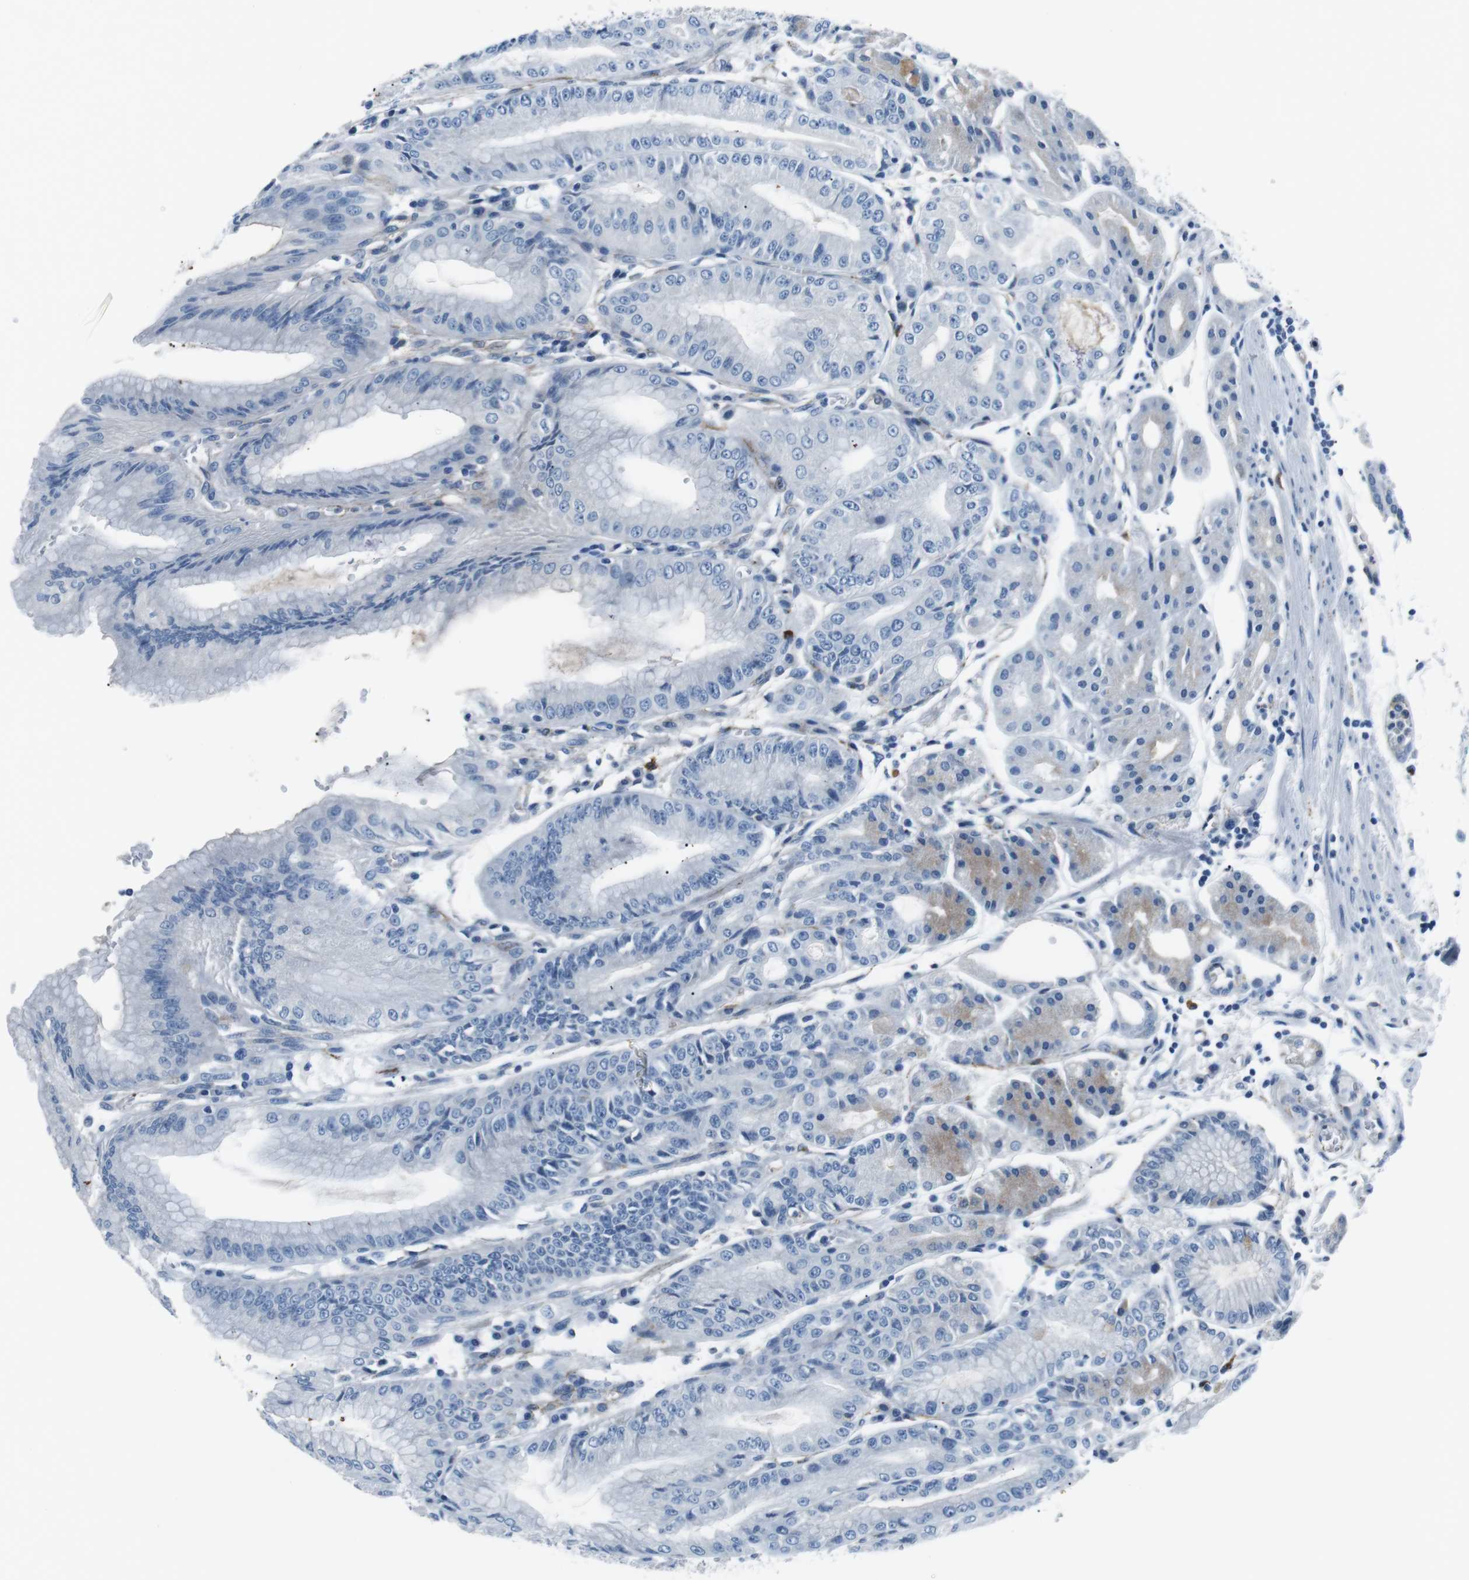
{"staining": {"intensity": "weak", "quantity": "<25%", "location": "cytoplasmic/membranous"}, "tissue": "stomach", "cell_type": "Glandular cells", "image_type": "normal", "snomed": [{"axis": "morphology", "description": "Normal tissue, NOS"}, {"axis": "topography", "description": "Stomach, lower"}], "caption": "Stomach stained for a protein using immunohistochemistry demonstrates no expression glandular cells.", "gene": "CSF2RA", "patient": {"sex": "male", "age": 71}}